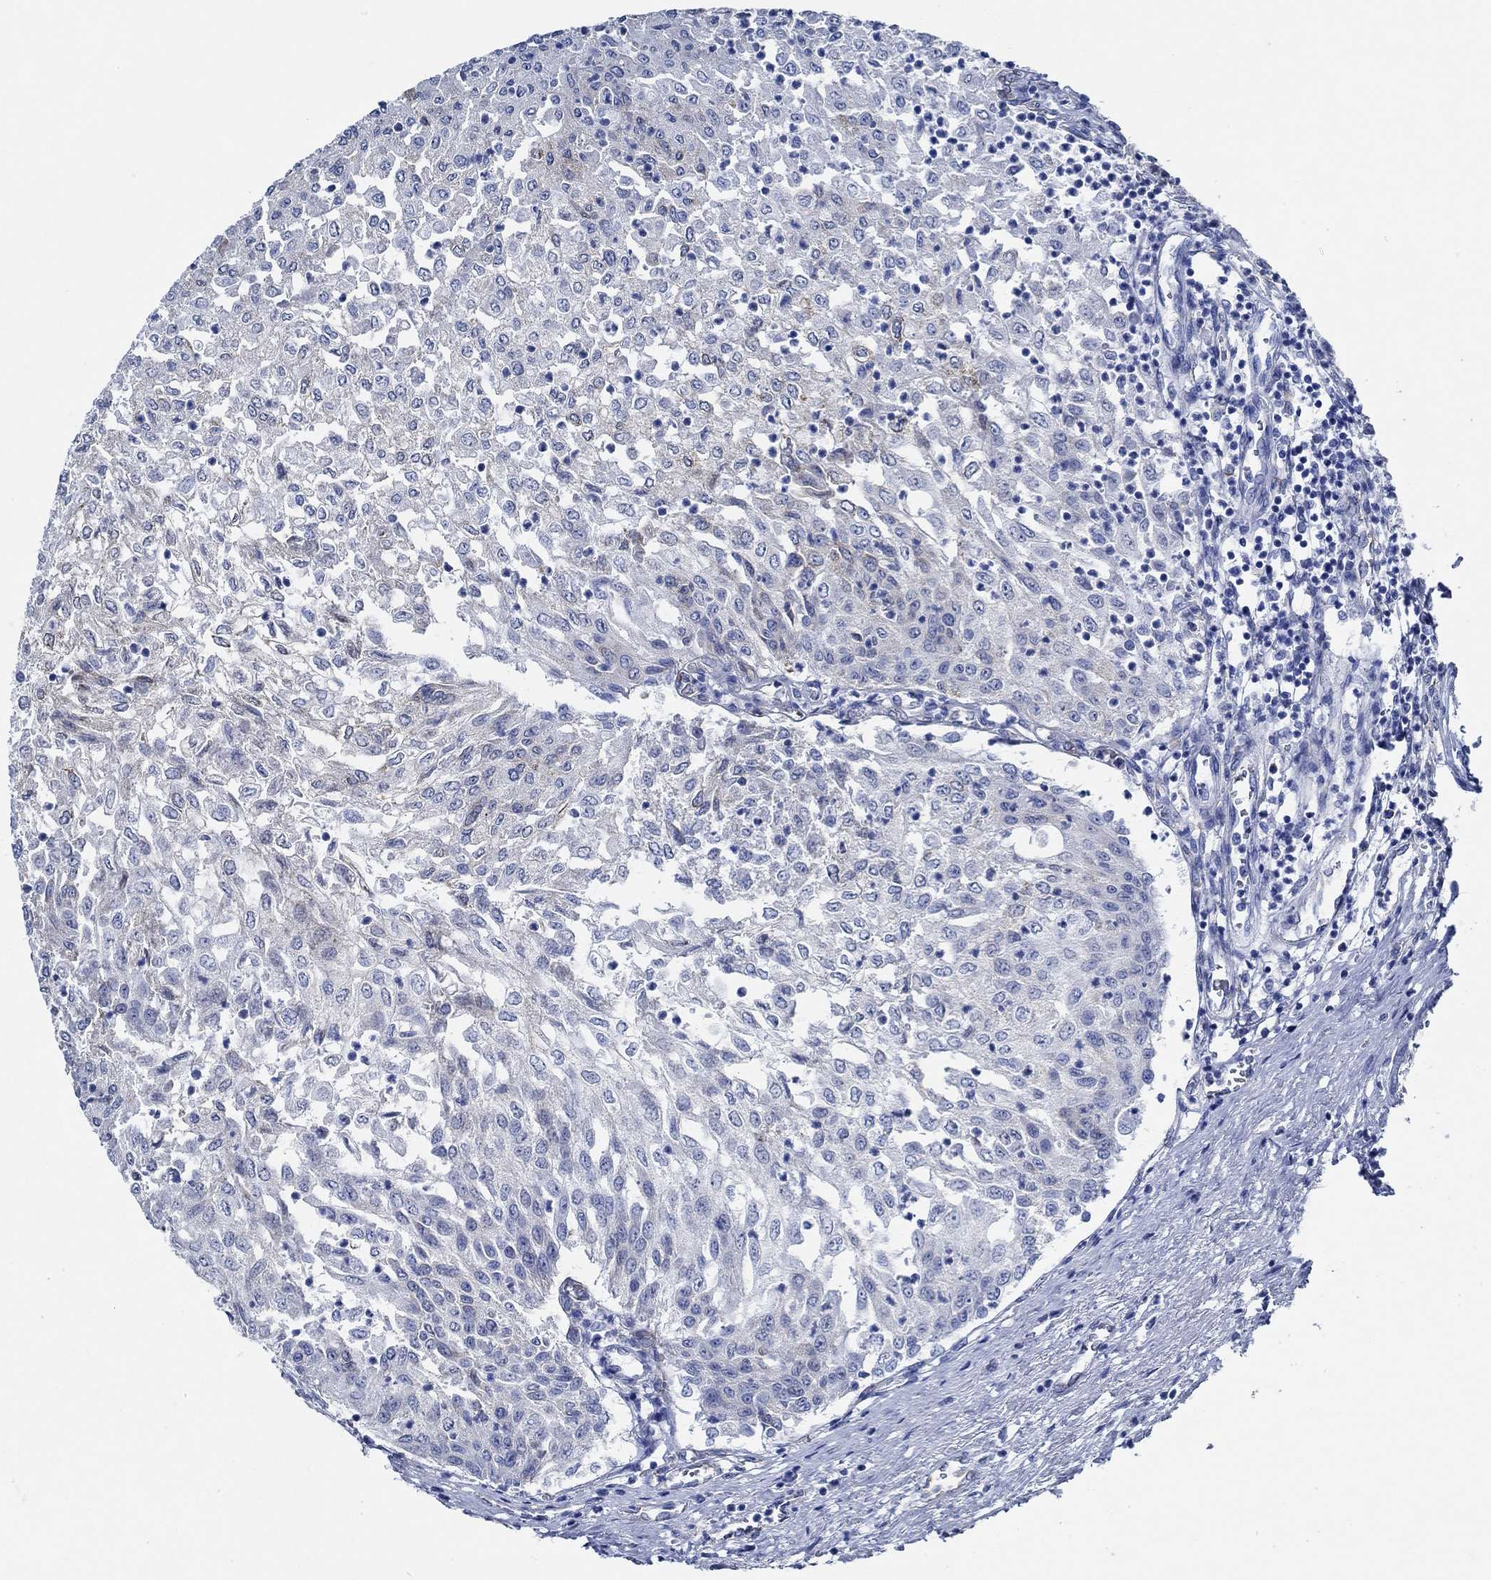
{"staining": {"intensity": "negative", "quantity": "none", "location": "none"}, "tissue": "urothelial cancer", "cell_type": "Tumor cells", "image_type": "cancer", "snomed": [{"axis": "morphology", "description": "Urothelial carcinoma, Low grade"}, {"axis": "topography", "description": "Urinary bladder"}], "caption": "Immunohistochemistry (IHC) photomicrograph of neoplastic tissue: urothelial cancer stained with DAB displays no significant protein staining in tumor cells.", "gene": "HECW2", "patient": {"sex": "male", "age": 78}}